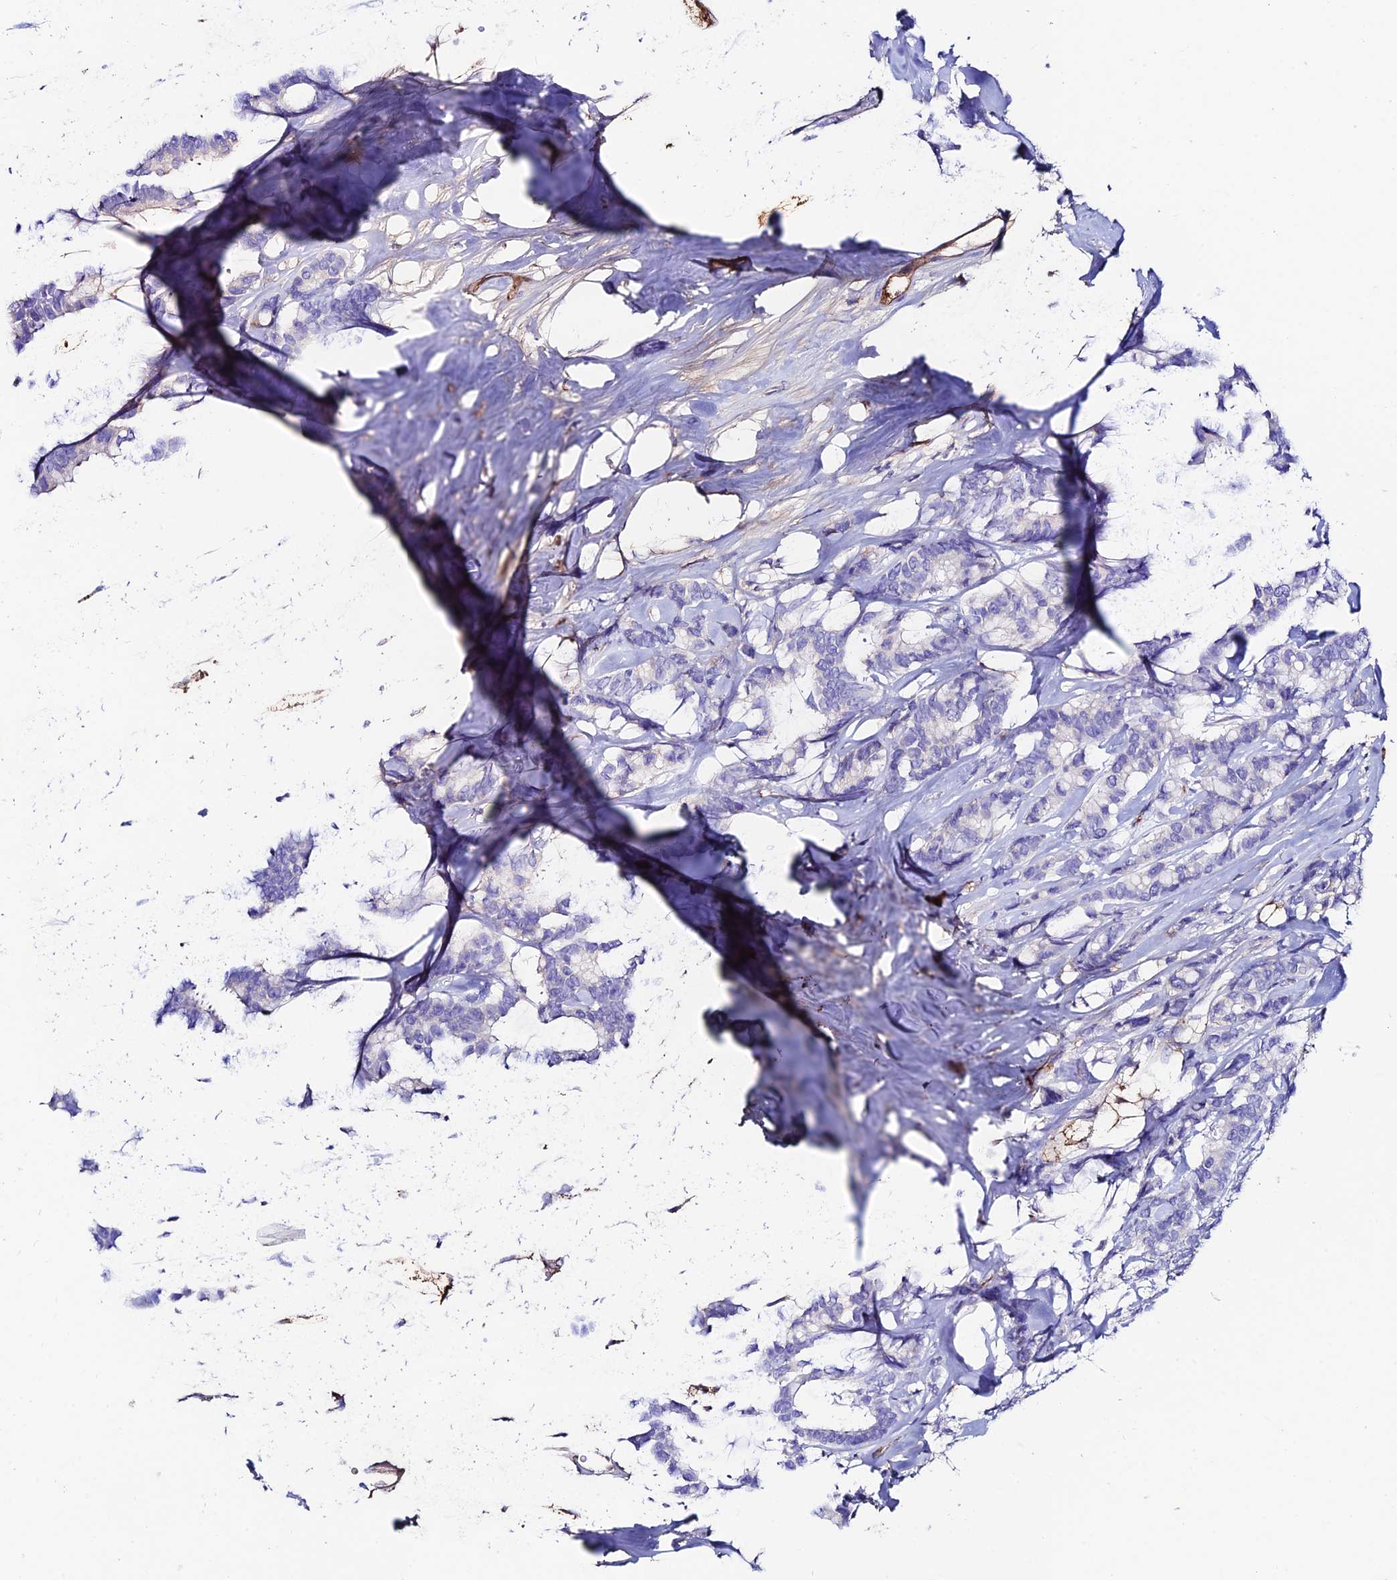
{"staining": {"intensity": "negative", "quantity": "none", "location": "none"}, "tissue": "breast cancer", "cell_type": "Tumor cells", "image_type": "cancer", "snomed": [{"axis": "morphology", "description": "Duct carcinoma"}, {"axis": "topography", "description": "Breast"}], "caption": "Breast intraductal carcinoma was stained to show a protein in brown. There is no significant positivity in tumor cells.", "gene": "SLC25A16", "patient": {"sex": "female", "age": 87}}